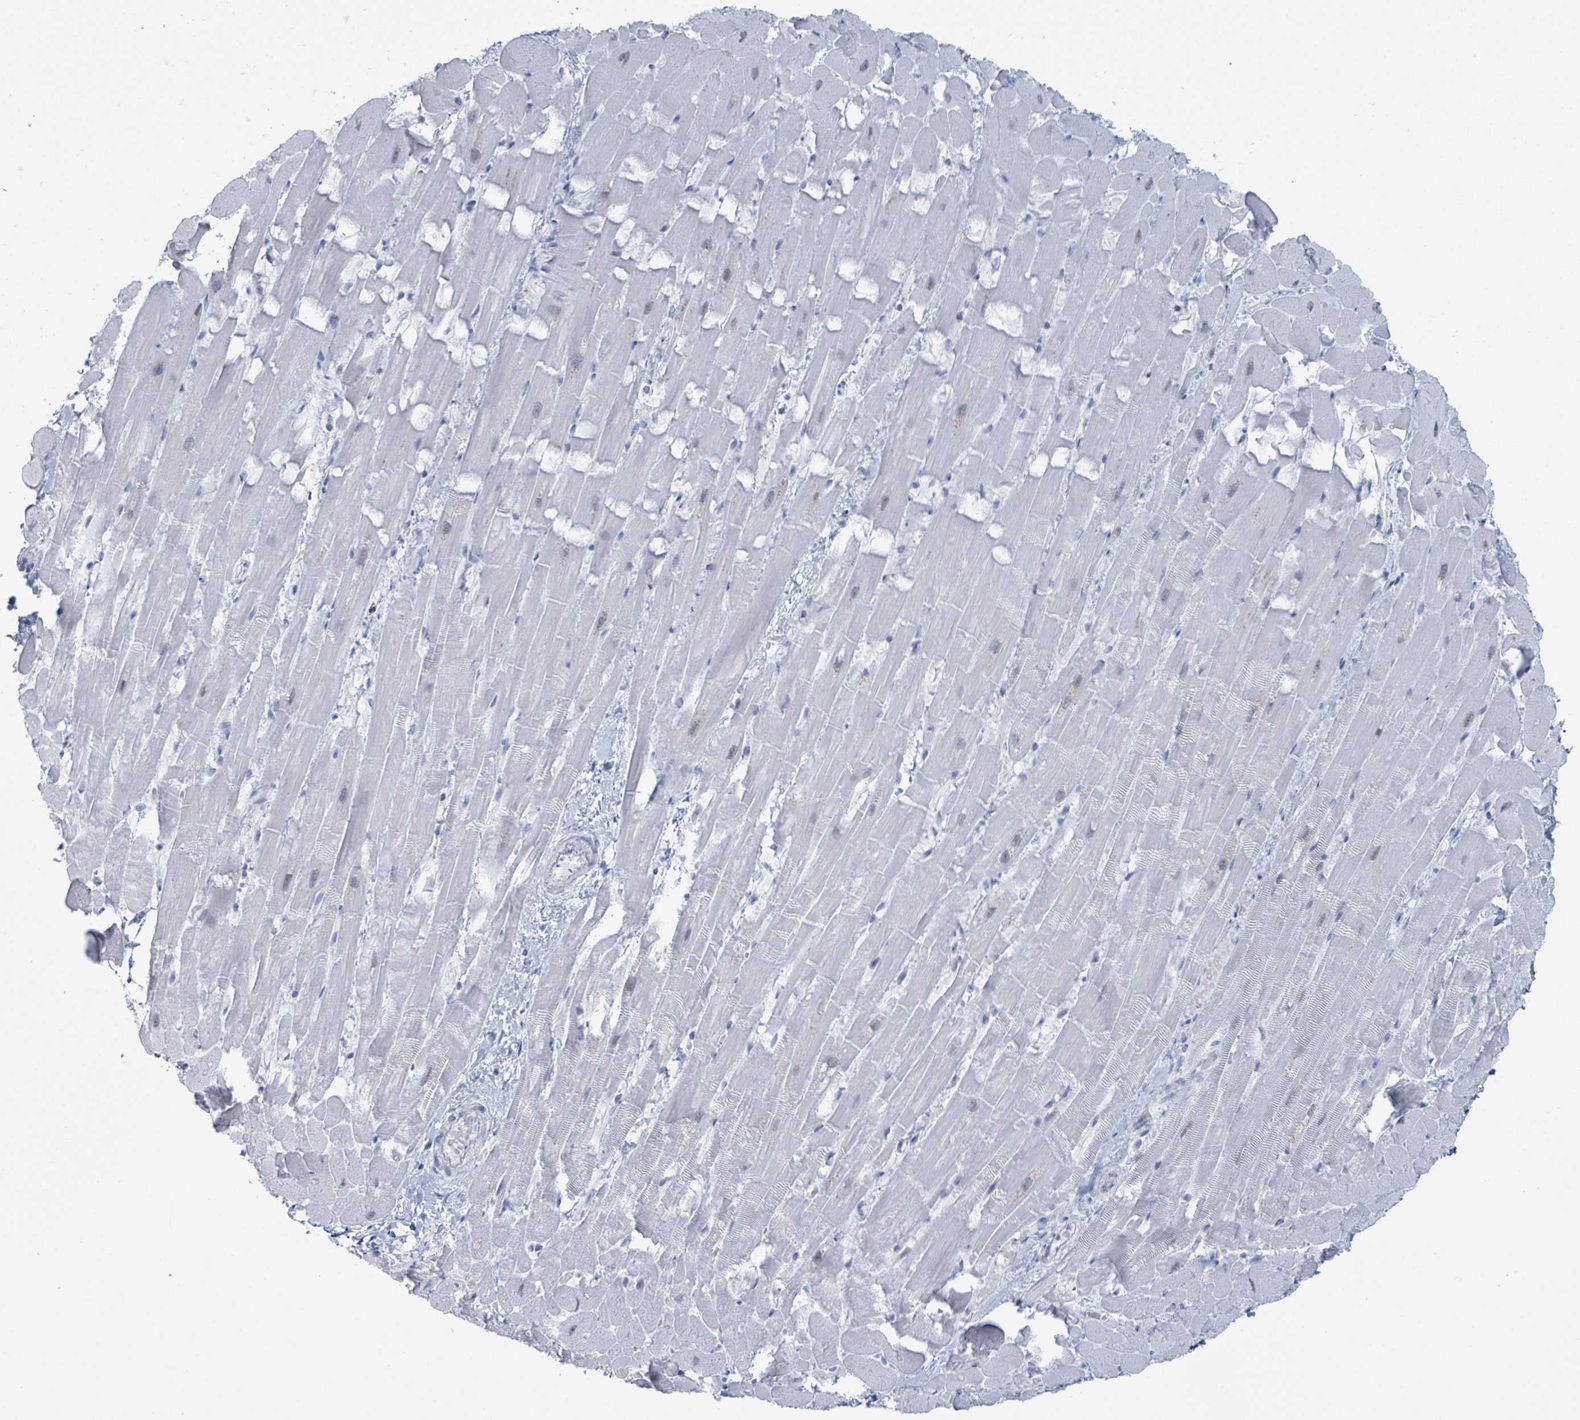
{"staining": {"intensity": "negative", "quantity": "none", "location": "none"}, "tissue": "heart muscle", "cell_type": "Cardiomyocytes", "image_type": "normal", "snomed": [{"axis": "morphology", "description": "Normal tissue, NOS"}, {"axis": "topography", "description": "Heart"}], "caption": "IHC of unremarkable heart muscle exhibits no staining in cardiomyocytes. (DAB immunohistochemistry (IHC), high magnification).", "gene": "GPR15LG", "patient": {"sex": "male", "age": 37}}